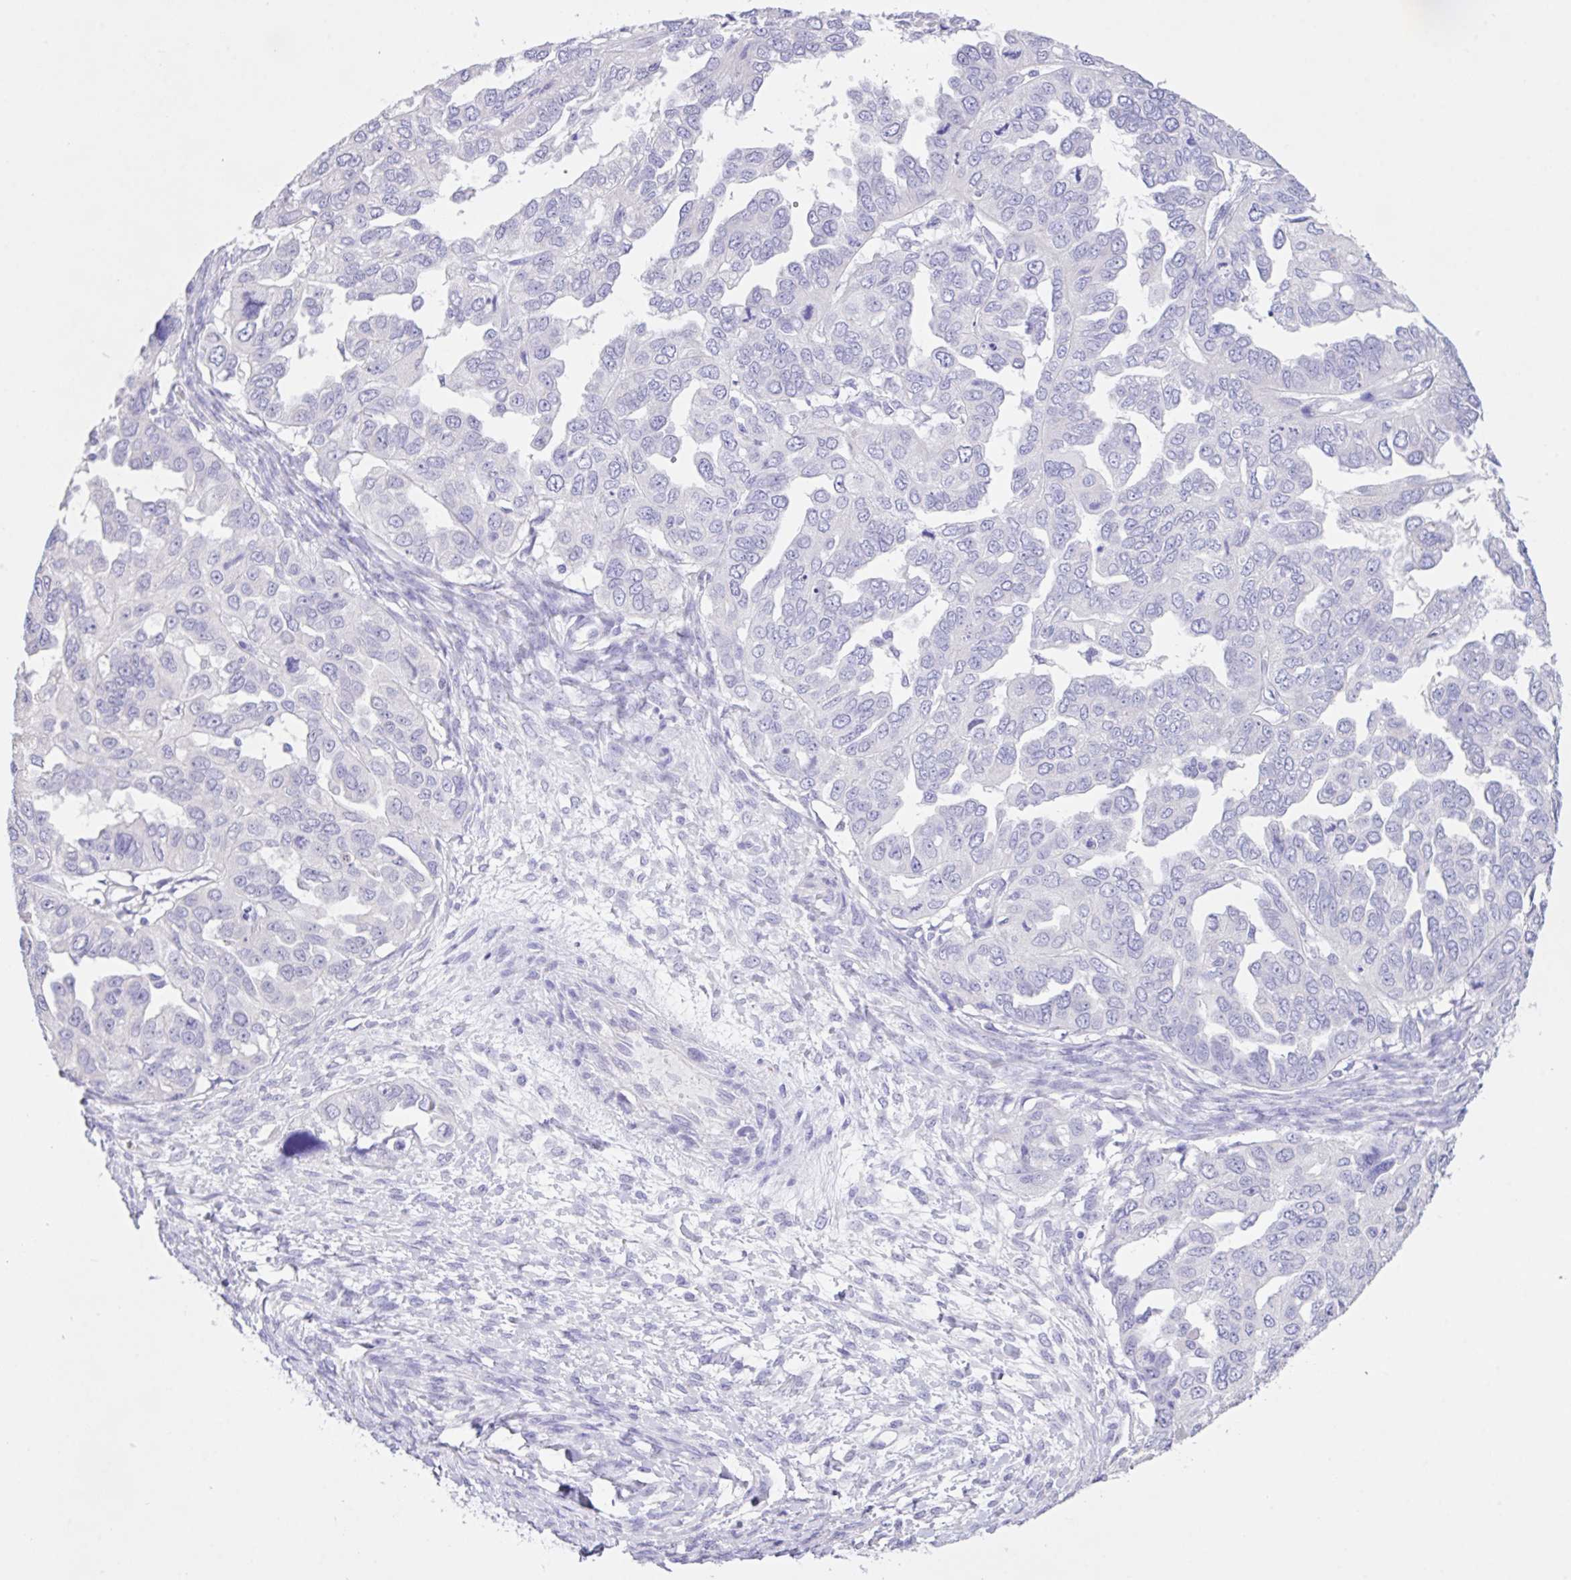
{"staining": {"intensity": "negative", "quantity": "none", "location": "none"}, "tissue": "ovarian cancer", "cell_type": "Tumor cells", "image_type": "cancer", "snomed": [{"axis": "morphology", "description": "Cystadenocarcinoma, serous, NOS"}, {"axis": "topography", "description": "Ovary"}], "caption": "A histopathology image of ovarian cancer (serous cystadenocarcinoma) stained for a protein displays no brown staining in tumor cells.", "gene": "CST11", "patient": {"sex": "female", "age": 53}}